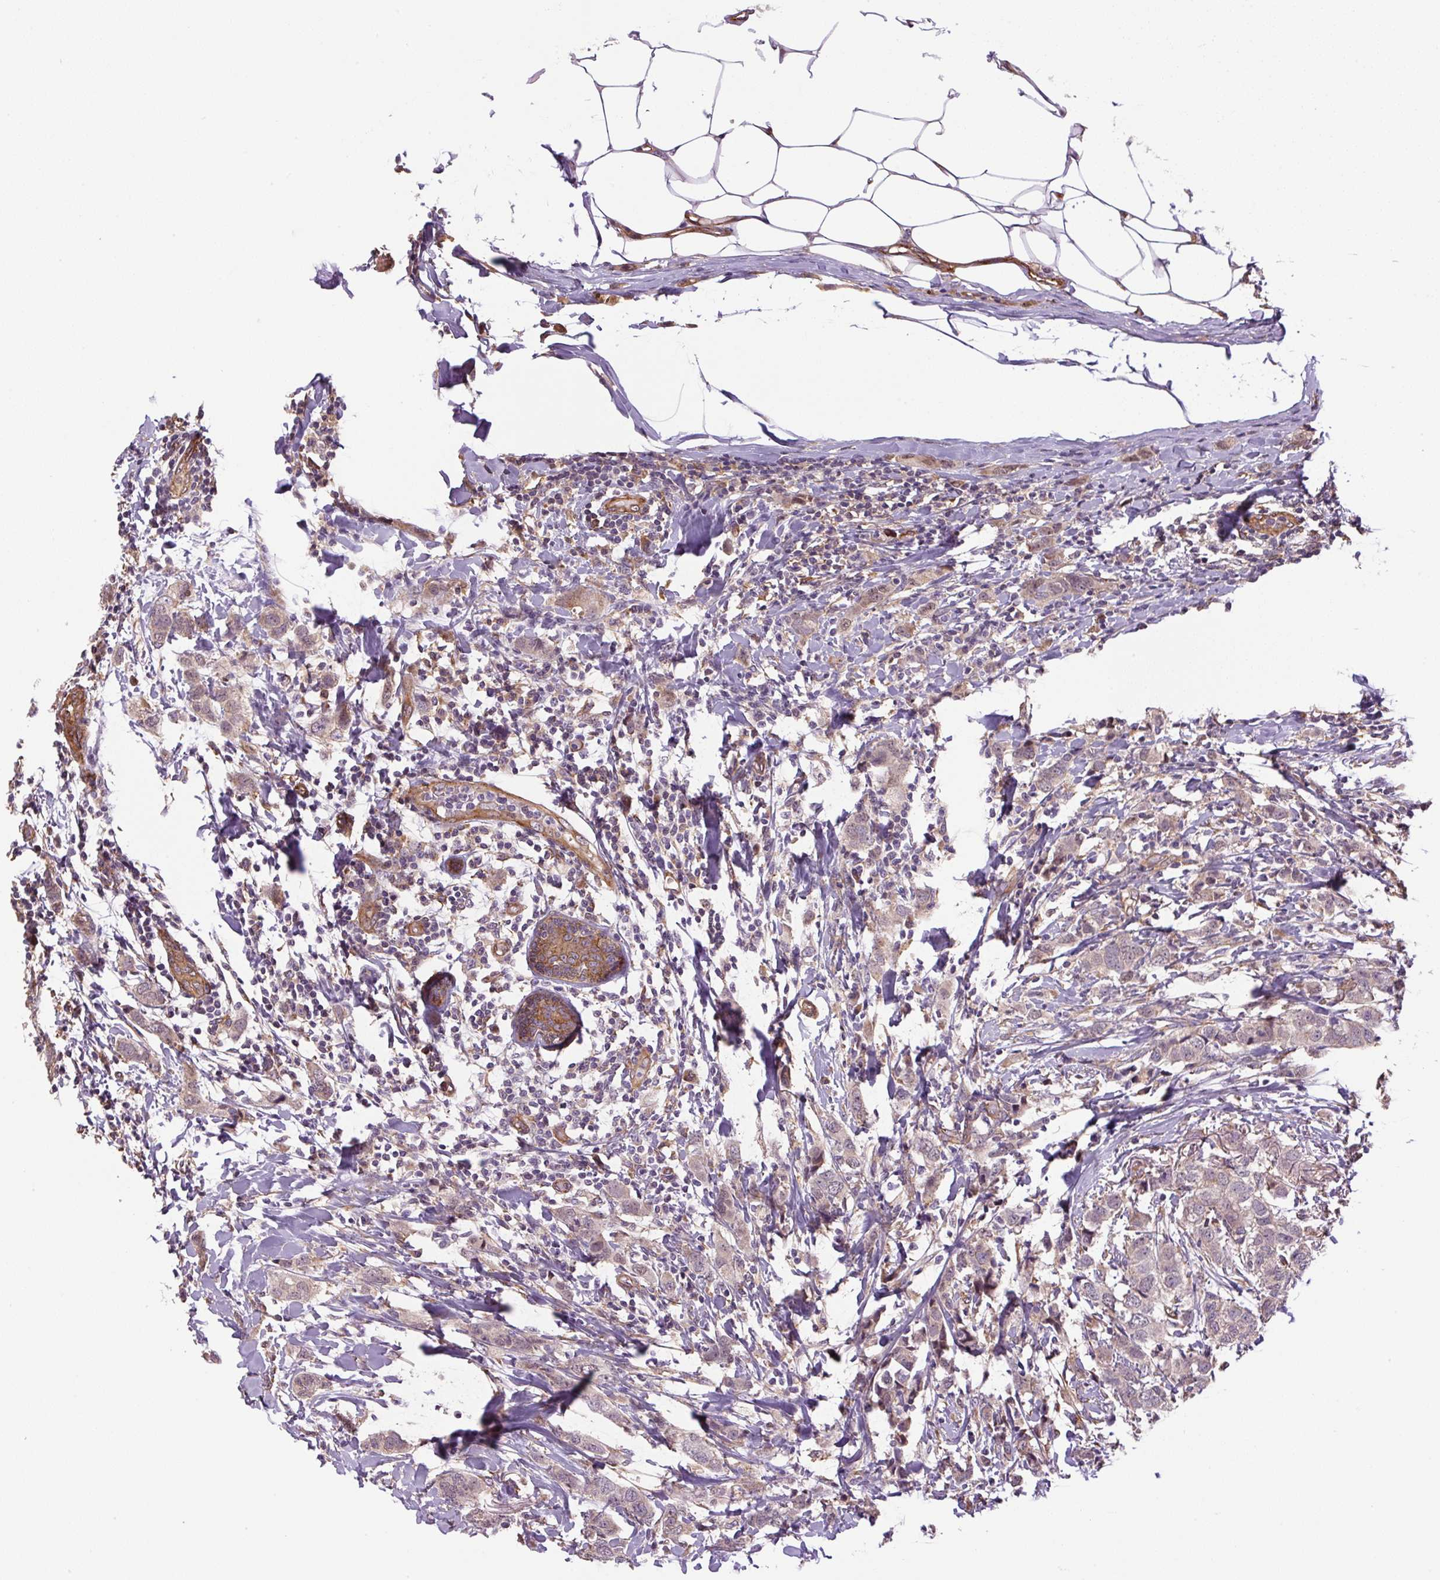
{"staining": {"intensity": "weak", "quantity": "25%-75%", "location": "cytoplasmic/membranous"}, "tissue": "breast cancer", "cell_type": "Tumor cells", "image_type": "cancer", "snomed": [{"axis": "morphology", "description": "Duct carcinoma"}, {"axis": "topography", "description": "Breast"}], "caption": "An image showing weak cytoplasmic/membranous expression in about 25%-75% of tumor cells in breast invasive ductal carcinoma, as visualized by brown immunohistochemical staining.", "gene": "SEPTIN10", "patient": {"sex": "female", "age": 50}}